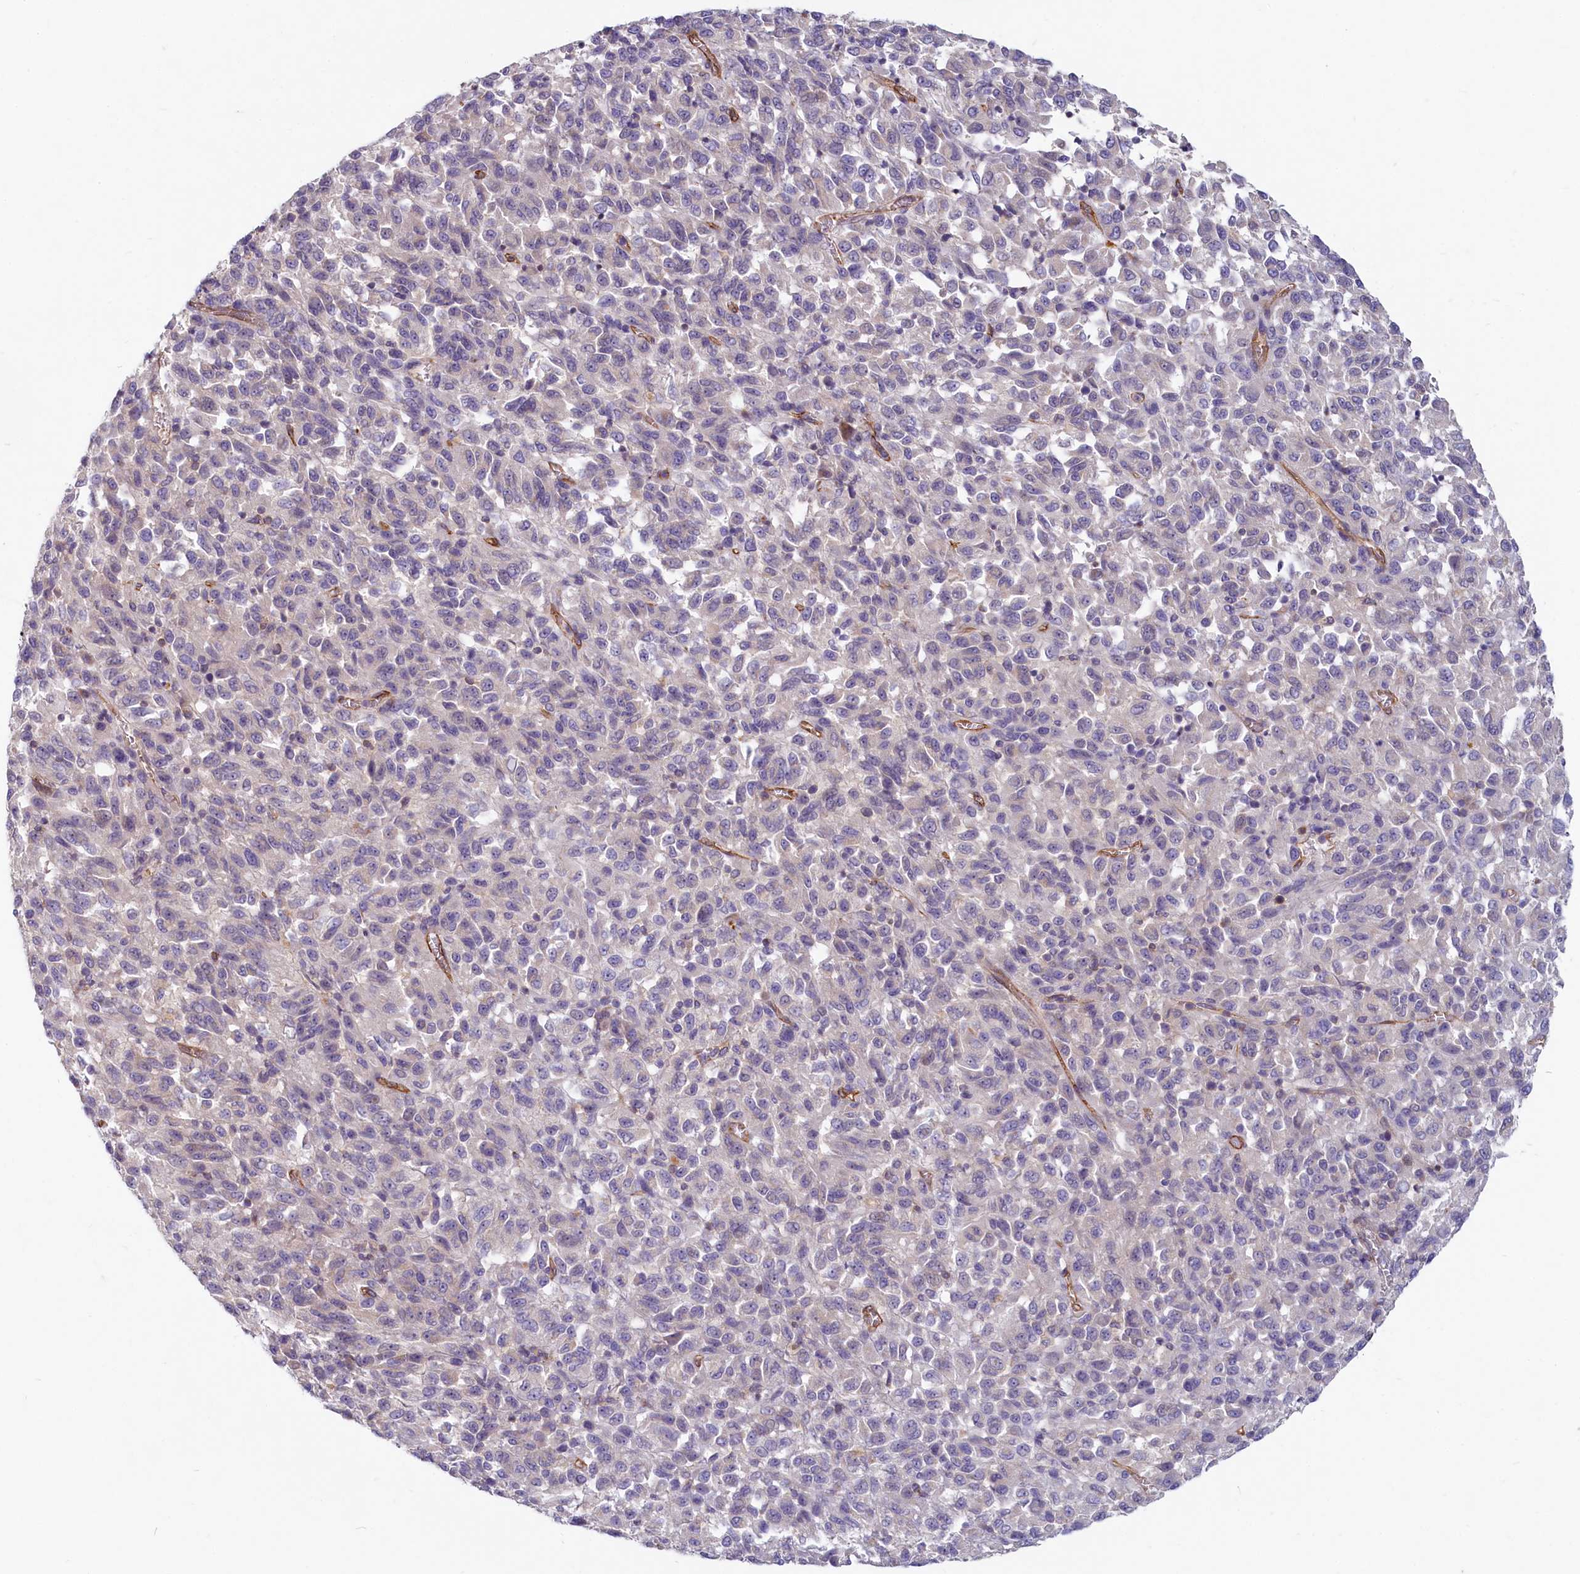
{"staining": {"intensity": "negative", "quantity": "none", "location": "none"}, "tissue": "melanoma", "cell_type": "Tumor cells", "image_type": "cancer", "snomed": [{"axis": "morphology", "description": "Malignant melanoma, Metastatic site"}, {"axis": "topography", "description": "Lung"}], "caption": "A histopathology image of melanoma stained for a protein shows no brown staining in tumor cells.", "gene": "LMOD3", "patient": {"sex": "male", "age": 64}}